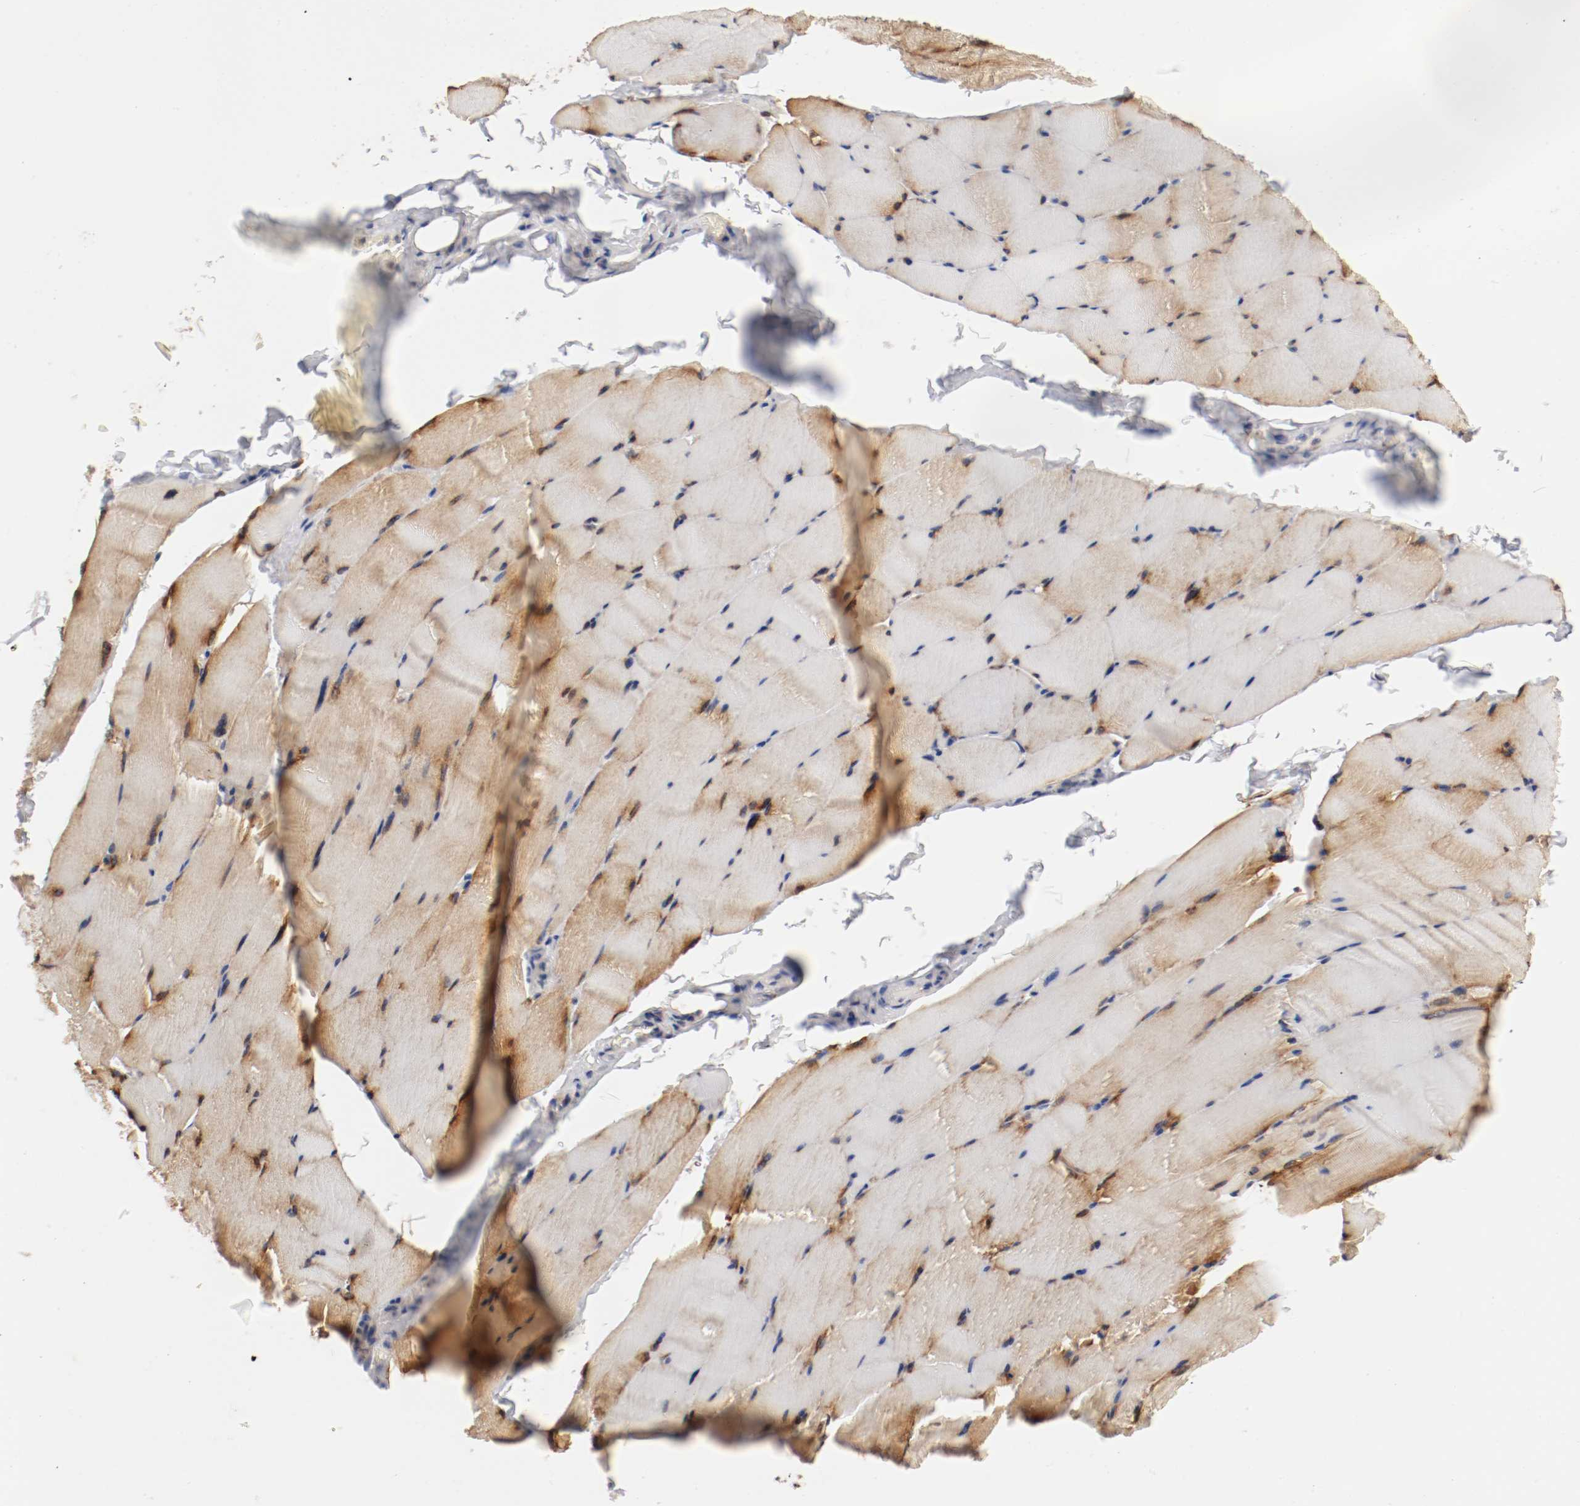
{"staining": {"intensity": "moderate", "quantity": ">75%", "location": "cytoplasmic/membranous"}, "tissue": "skeletal muscle", "cell_type": "Myocytes", "image_type": "normal", "snomed": [{"axis": "morphology", "description": "Normal tissue, NOS"}, {"axis": "topography", "description": "Skeletal muscle"}], "caption": "Protein staining reveals moderate cytoplasmic/membranous staining in about >75% of myocytes in unremarkable skeletal muscle.", "gene": "FKBP3", "patient": {"sex": "male", "age": 62}}